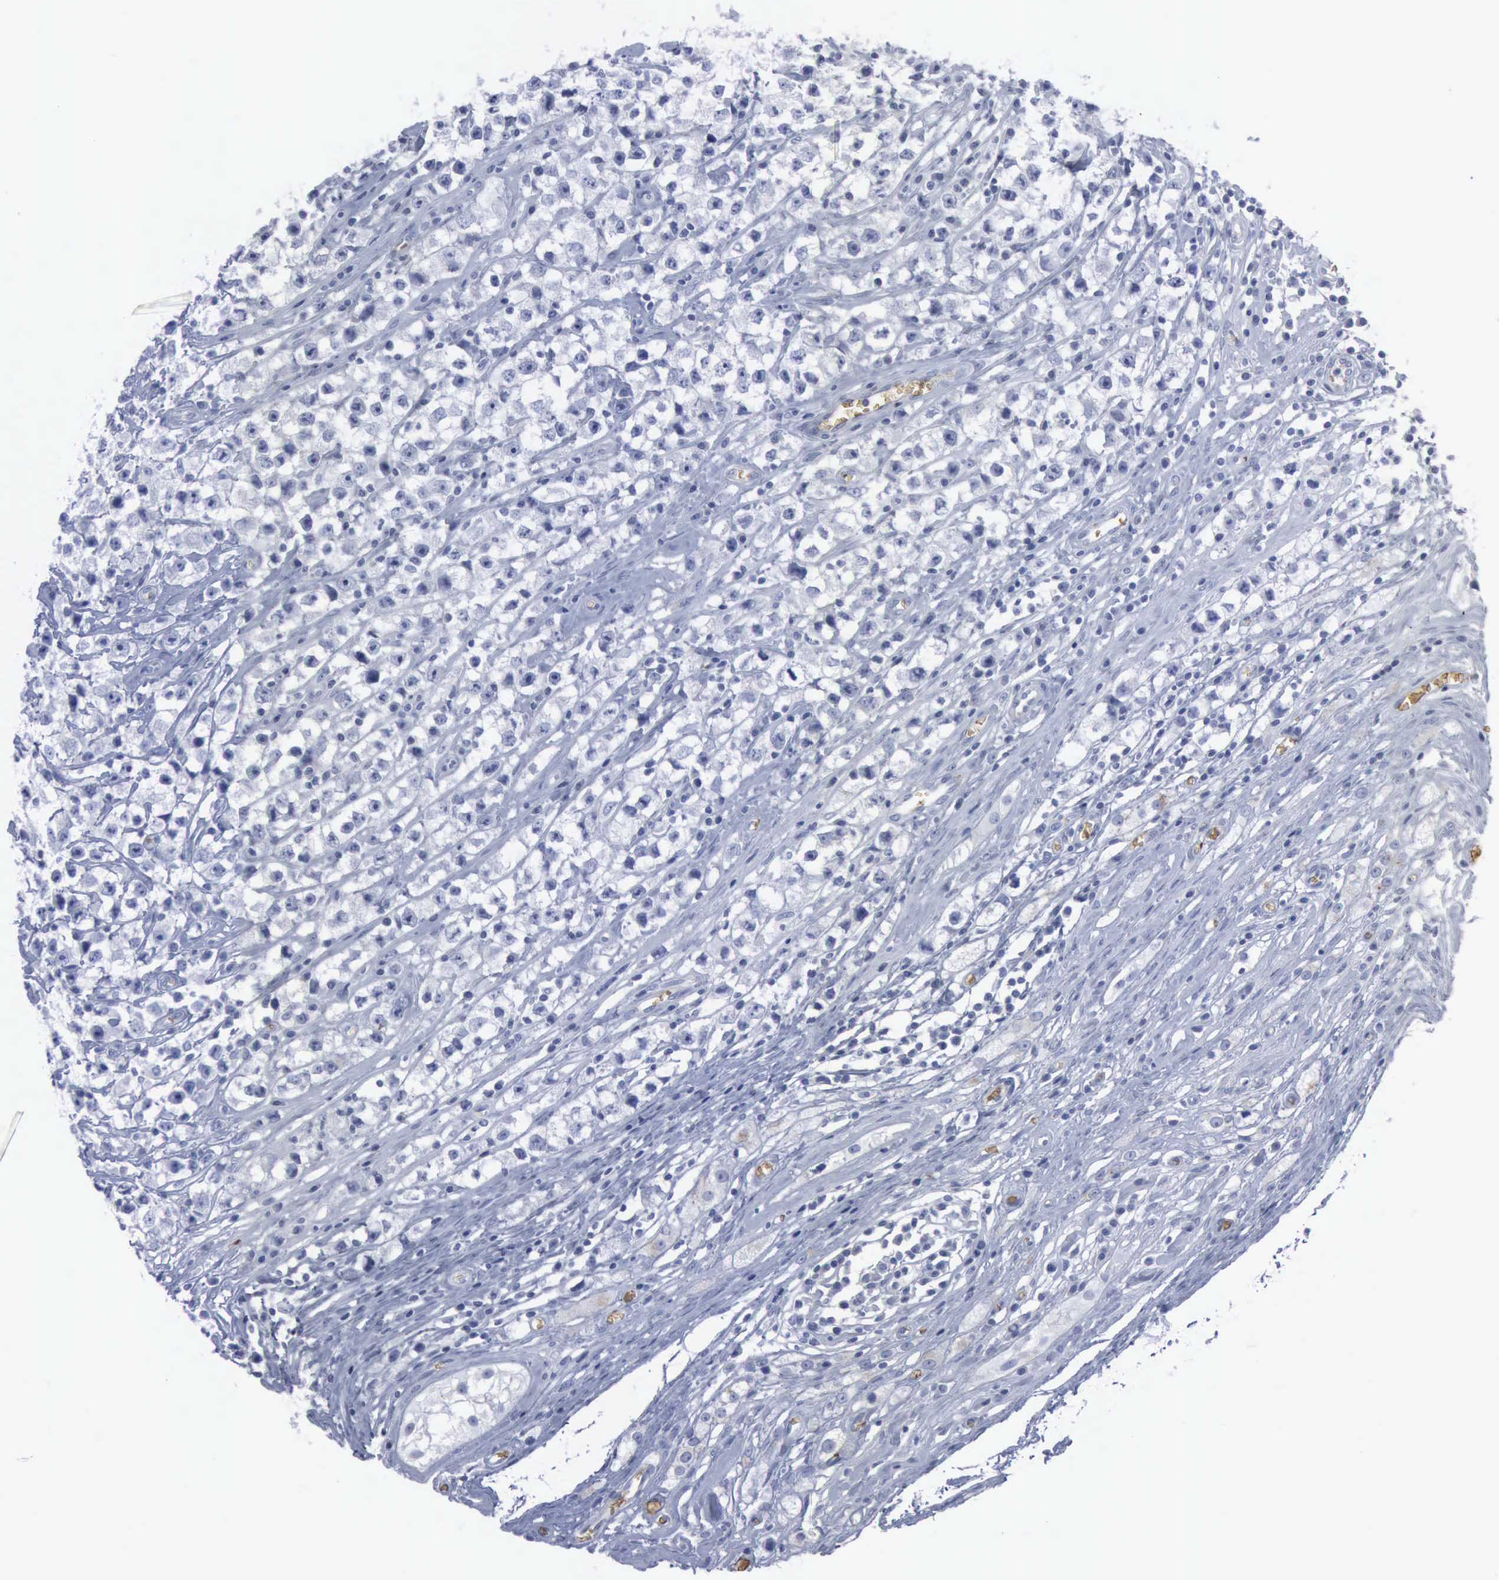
{"staining": {"intensity": "negative", "quantity": "none", "location": "none"}, "tissue": "testis cancer", "cell_type": "Tumor cells", "image_type": "cancer", "snomed": [{"axis": "morphology", "description": "Seminoma, NOS"}, {"axis": "topography", "description": "Testis"}], "caption": "A micrograph of human testis cancer is negative for staining in tumor cells. (Stains: DAB (3,3'-diaminobenzidine) IHC with hematoxylin counter stain, Microscopy: brightfield microscopy at high magnification).", "gene": "TGFB1", "patient": {"sex": "male", "age": 35}}